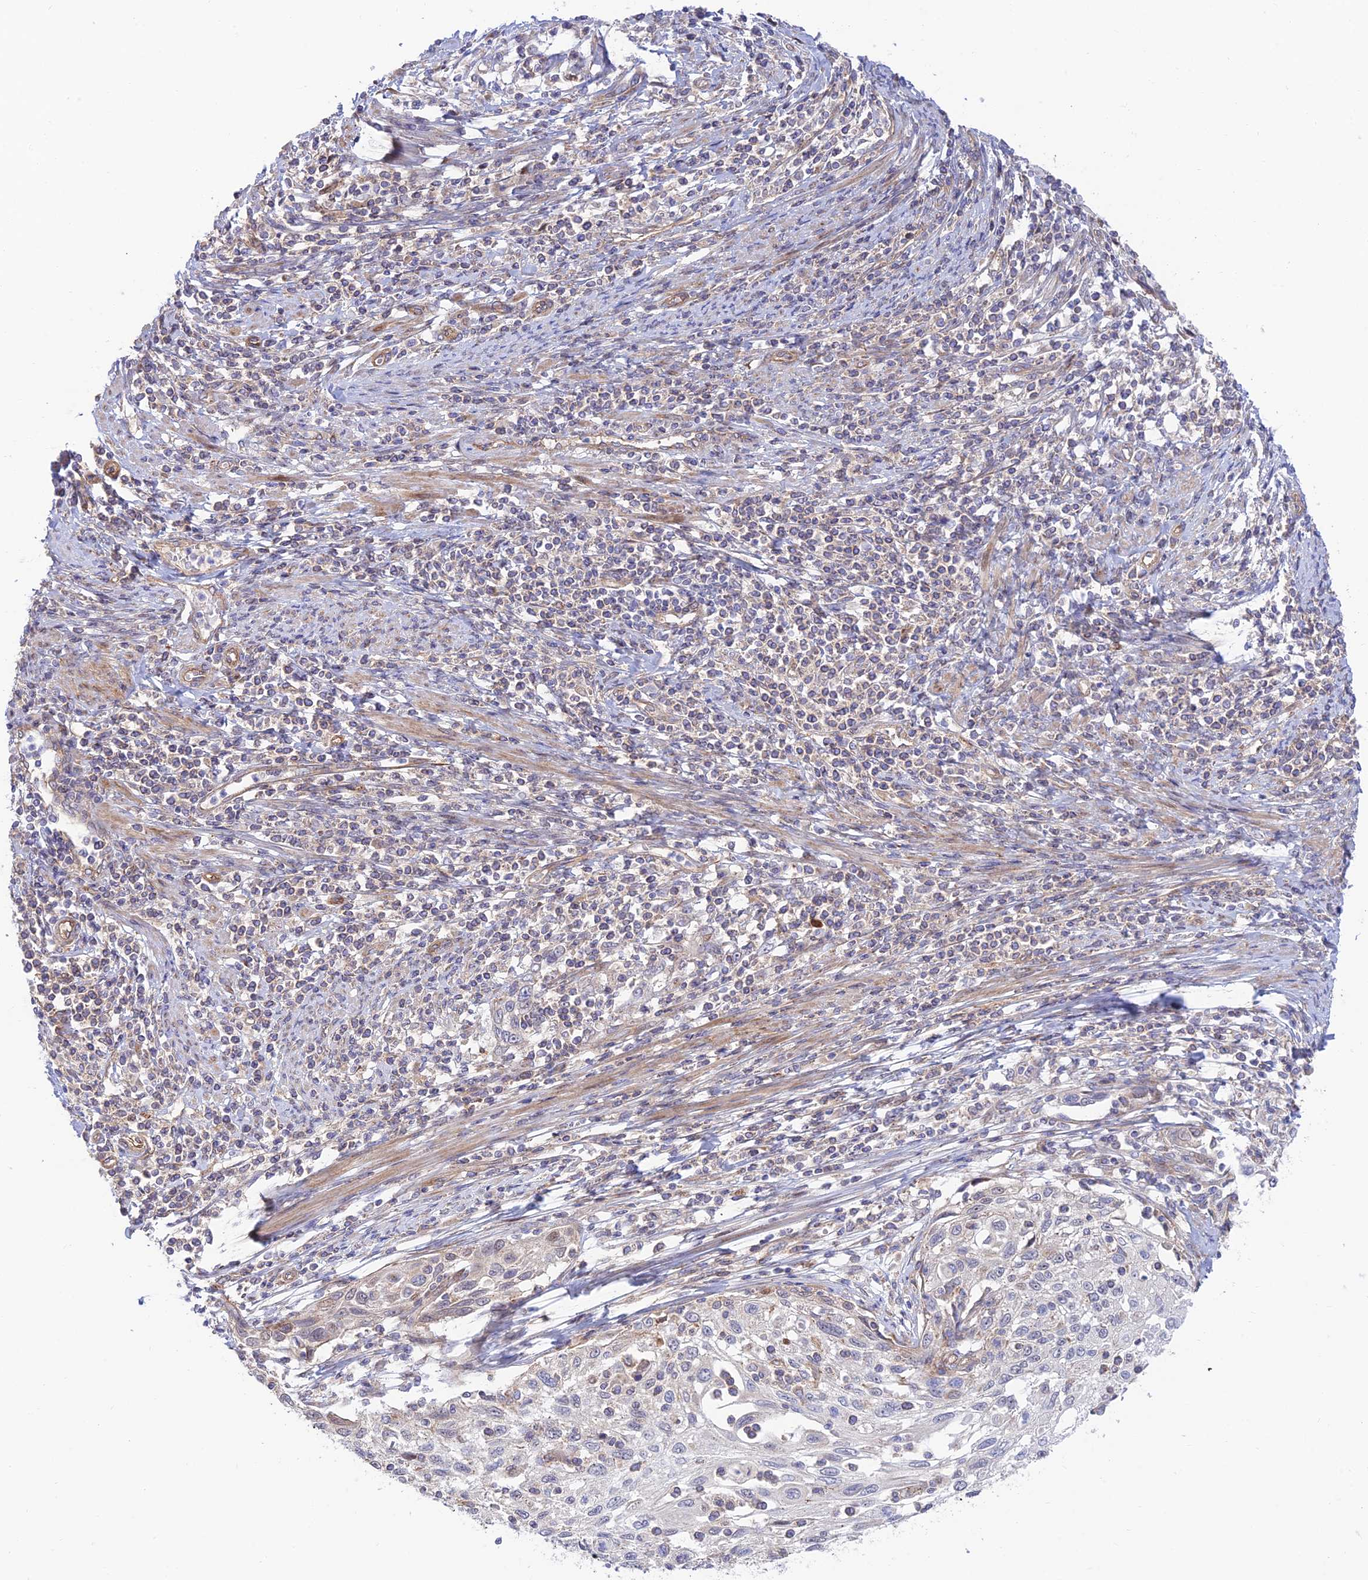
{"staining": {"intensity": "negative", "quantity": "none", "location": "none"}, "tissue": "cervical cancer", "cell_type": "Tumor cells", "image_type": "cancer", "snomed": [{"axis": "morphology", "description": "Squamous cell carcinoma, NOS"}, {"axis": "topography", "description": "Cervix"}], "caption": "Tumor cells are negative for protein expression in human squamous cell carcinoma (cervical).", "gene": "KCNAB1", "patient": {"sex": "female", "age": 70}}